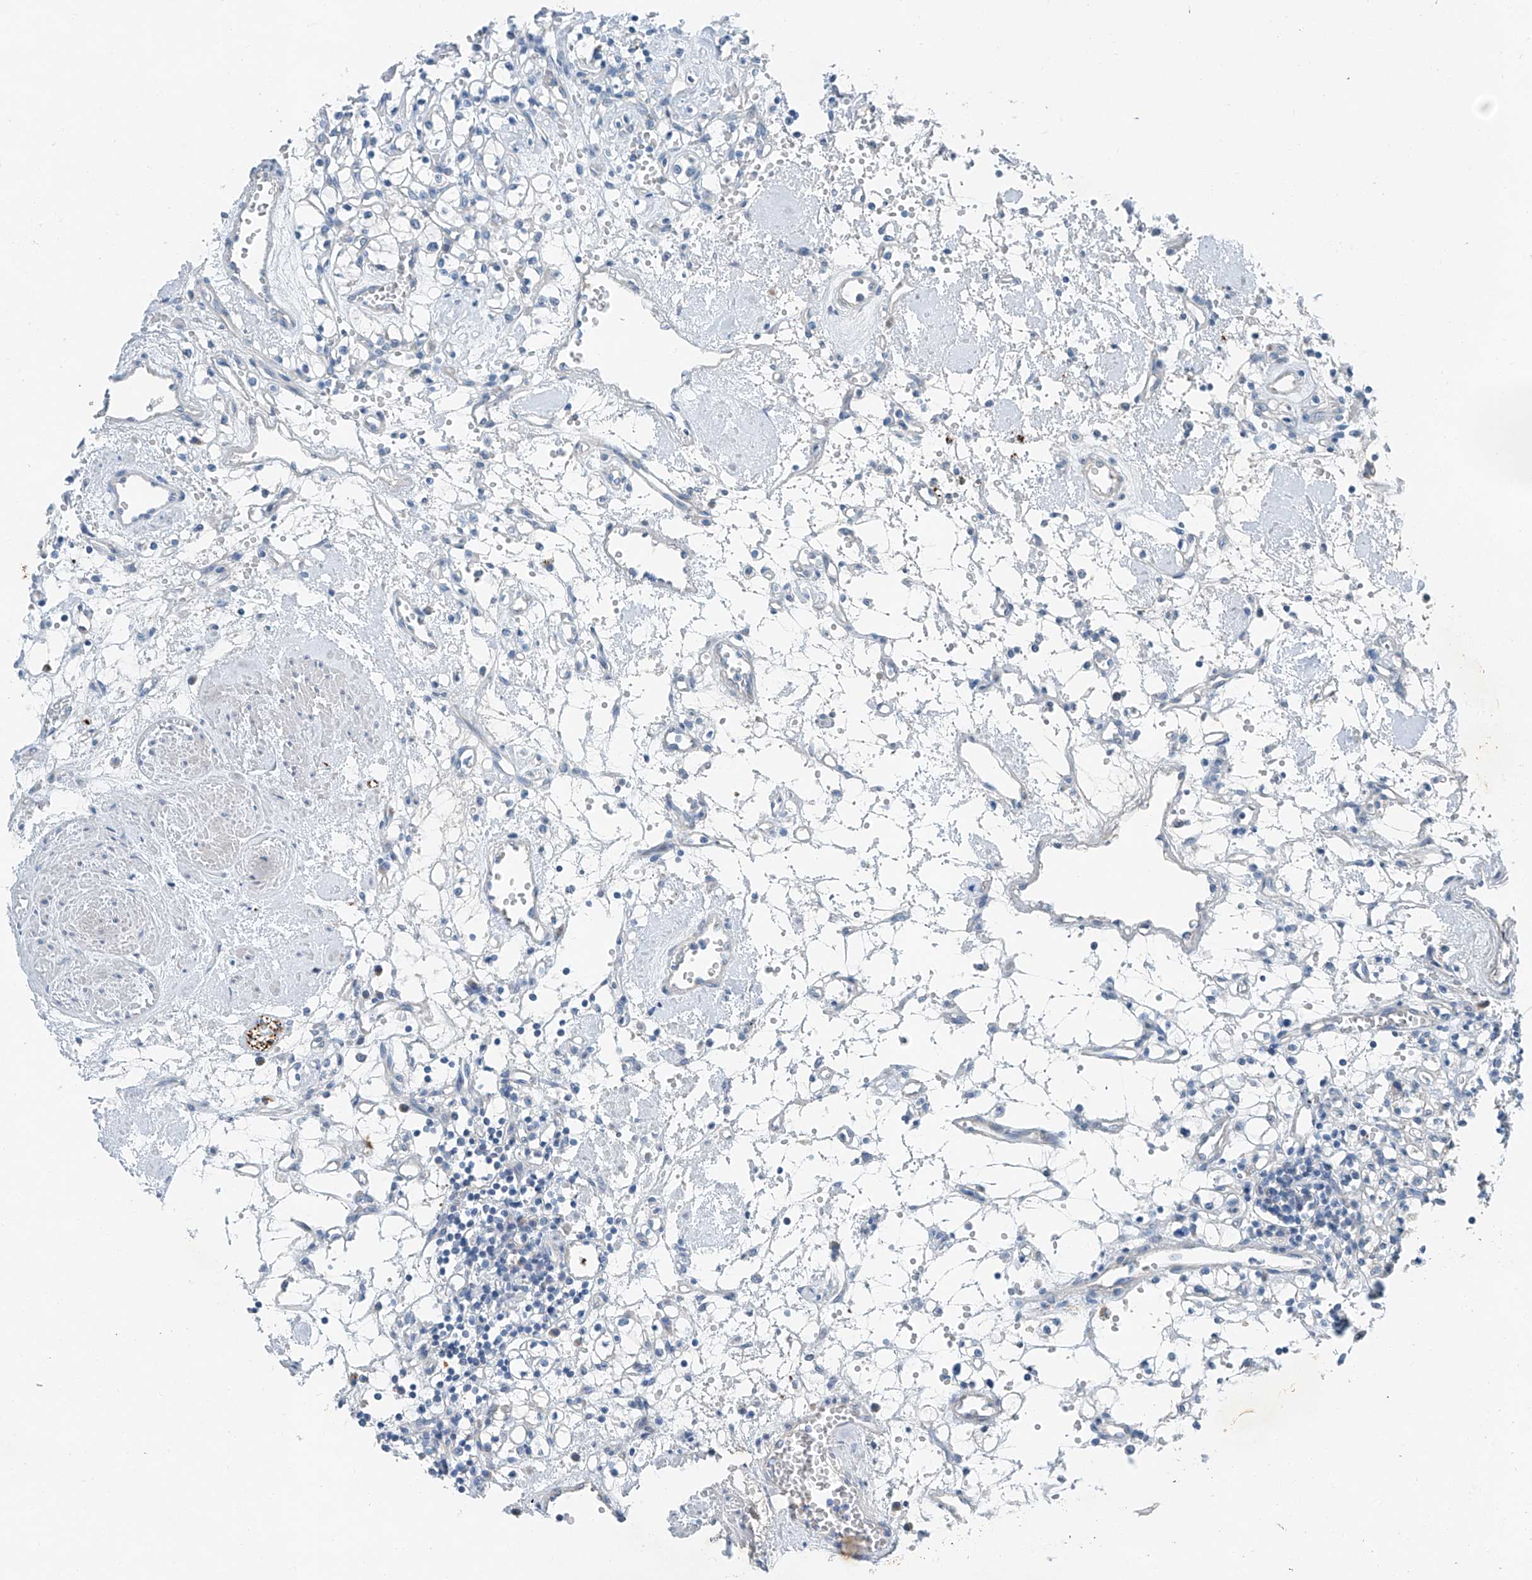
{"staining": {"intensity": "negative", "quantity": "none", "location": "none"}, "tissue": "renal cancer", "cell_type": "Tumor cells", "image_type": "cancer", "snomed": [{"axis": "morphology", "description": "Adenocarcinoma, NOS"}, {"axis": "topography", "description": "Kidney"}], "caption": "Protein analysis of renal cancer (adenocarcinoma) shows no significant staining in tumor cells.", "gene": "MDGA1", "patient": {"sex": "female", "age": 59}}